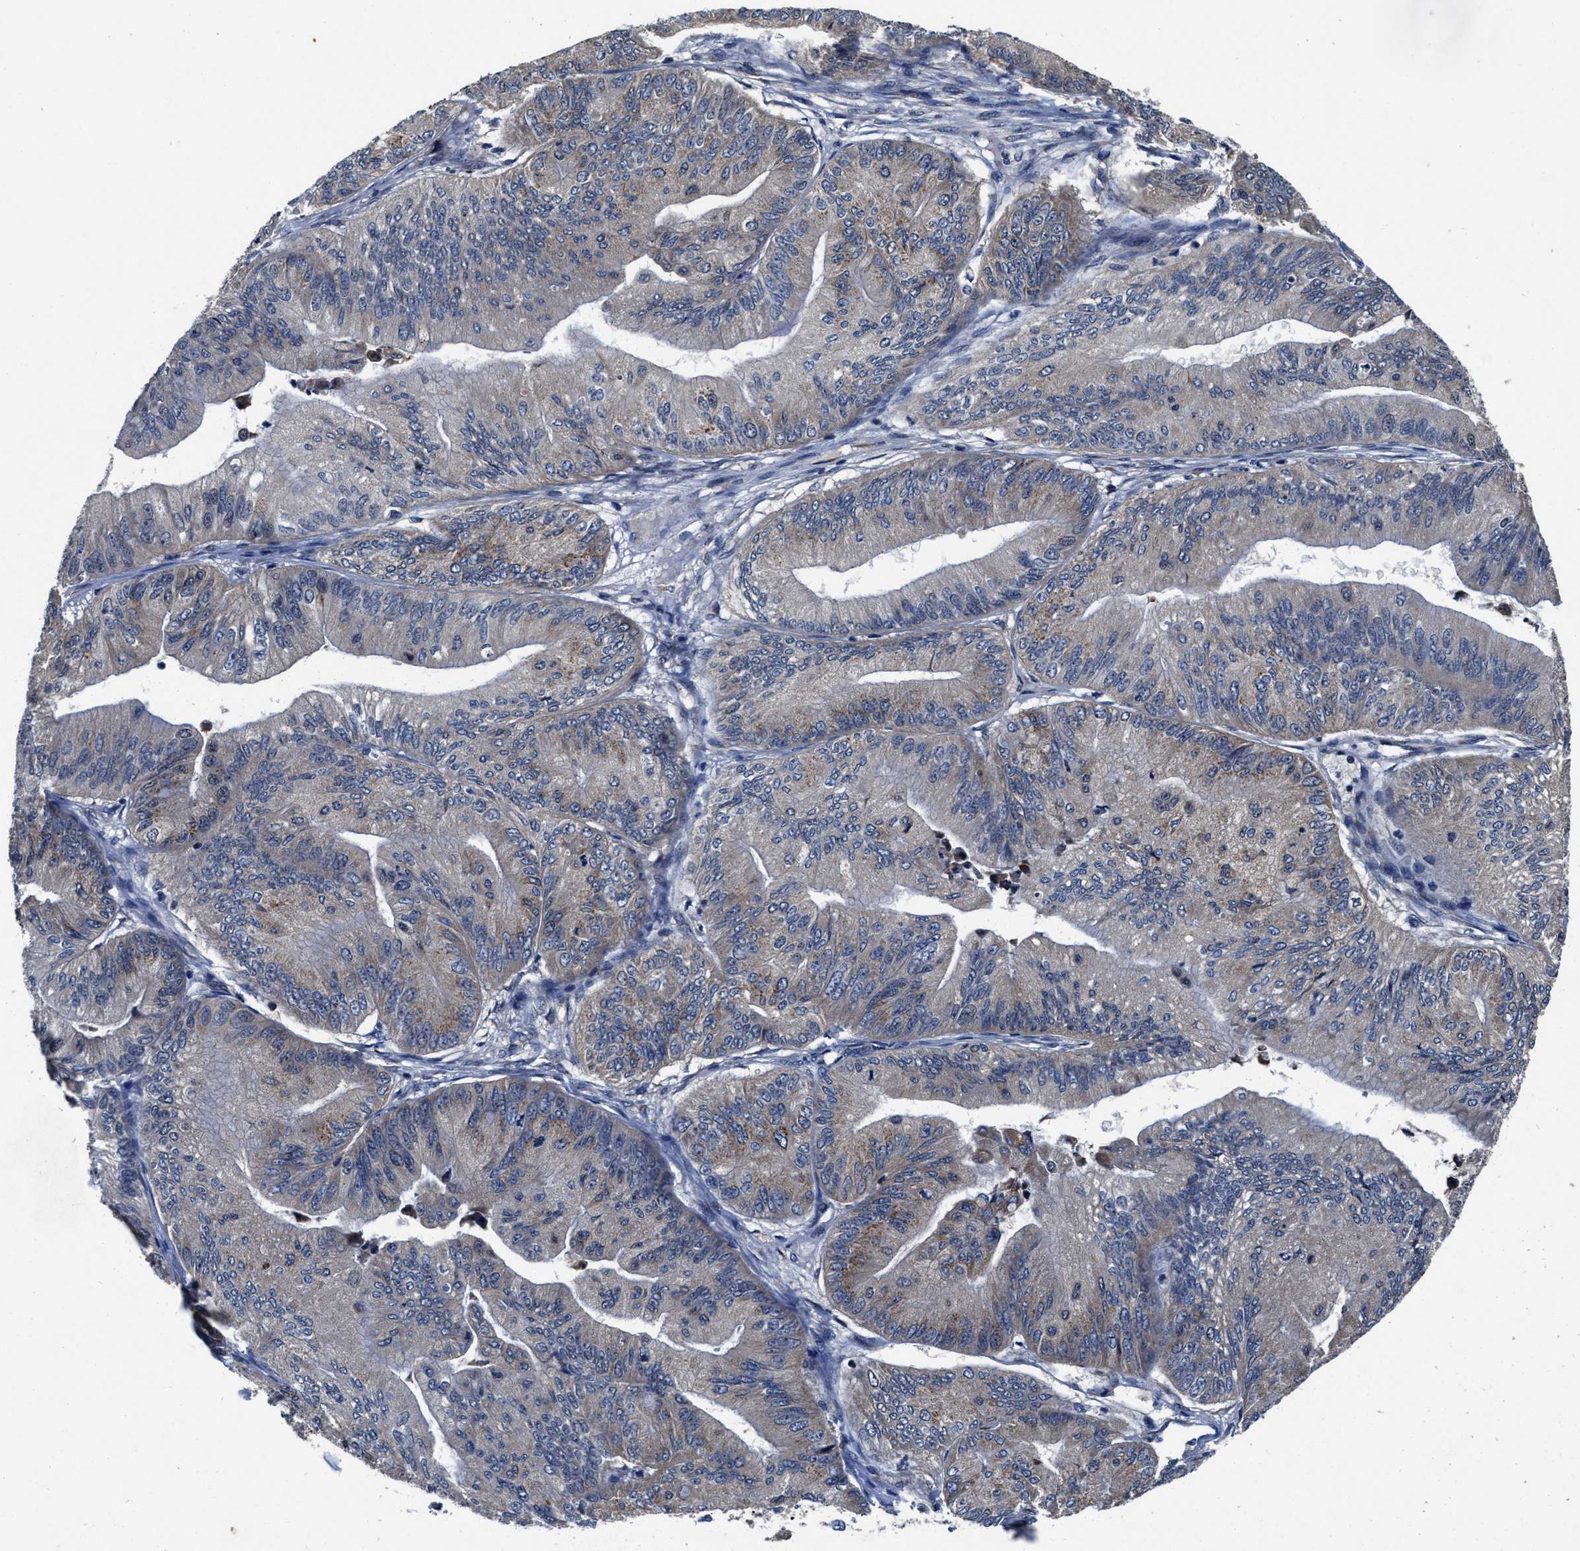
{"staining": {"intensity": "weak", "quantity": "25%-75%", "location": "cytoplasmic/membranous"}, "tissue": "ovarian cancer", "cell_type": "Tumor cells", "image_type": "cancer", "snomed": [{"axis": "morphology", "description": "Cystadenocarcinoma, mucinous, NOS"}, {"axis": "topography", "description": "Ovary"}], "caption": "Mucinous cystadenocarcinoma (ovarian) tissue exhibits weak cytoplasmic/membranous expression in about 25%-75% of tumor cells (Brightfield microscopy of DAB IHC at high magnification).", "gene": "TMEM53", "patient": {"sex": "female", "age": 61}}